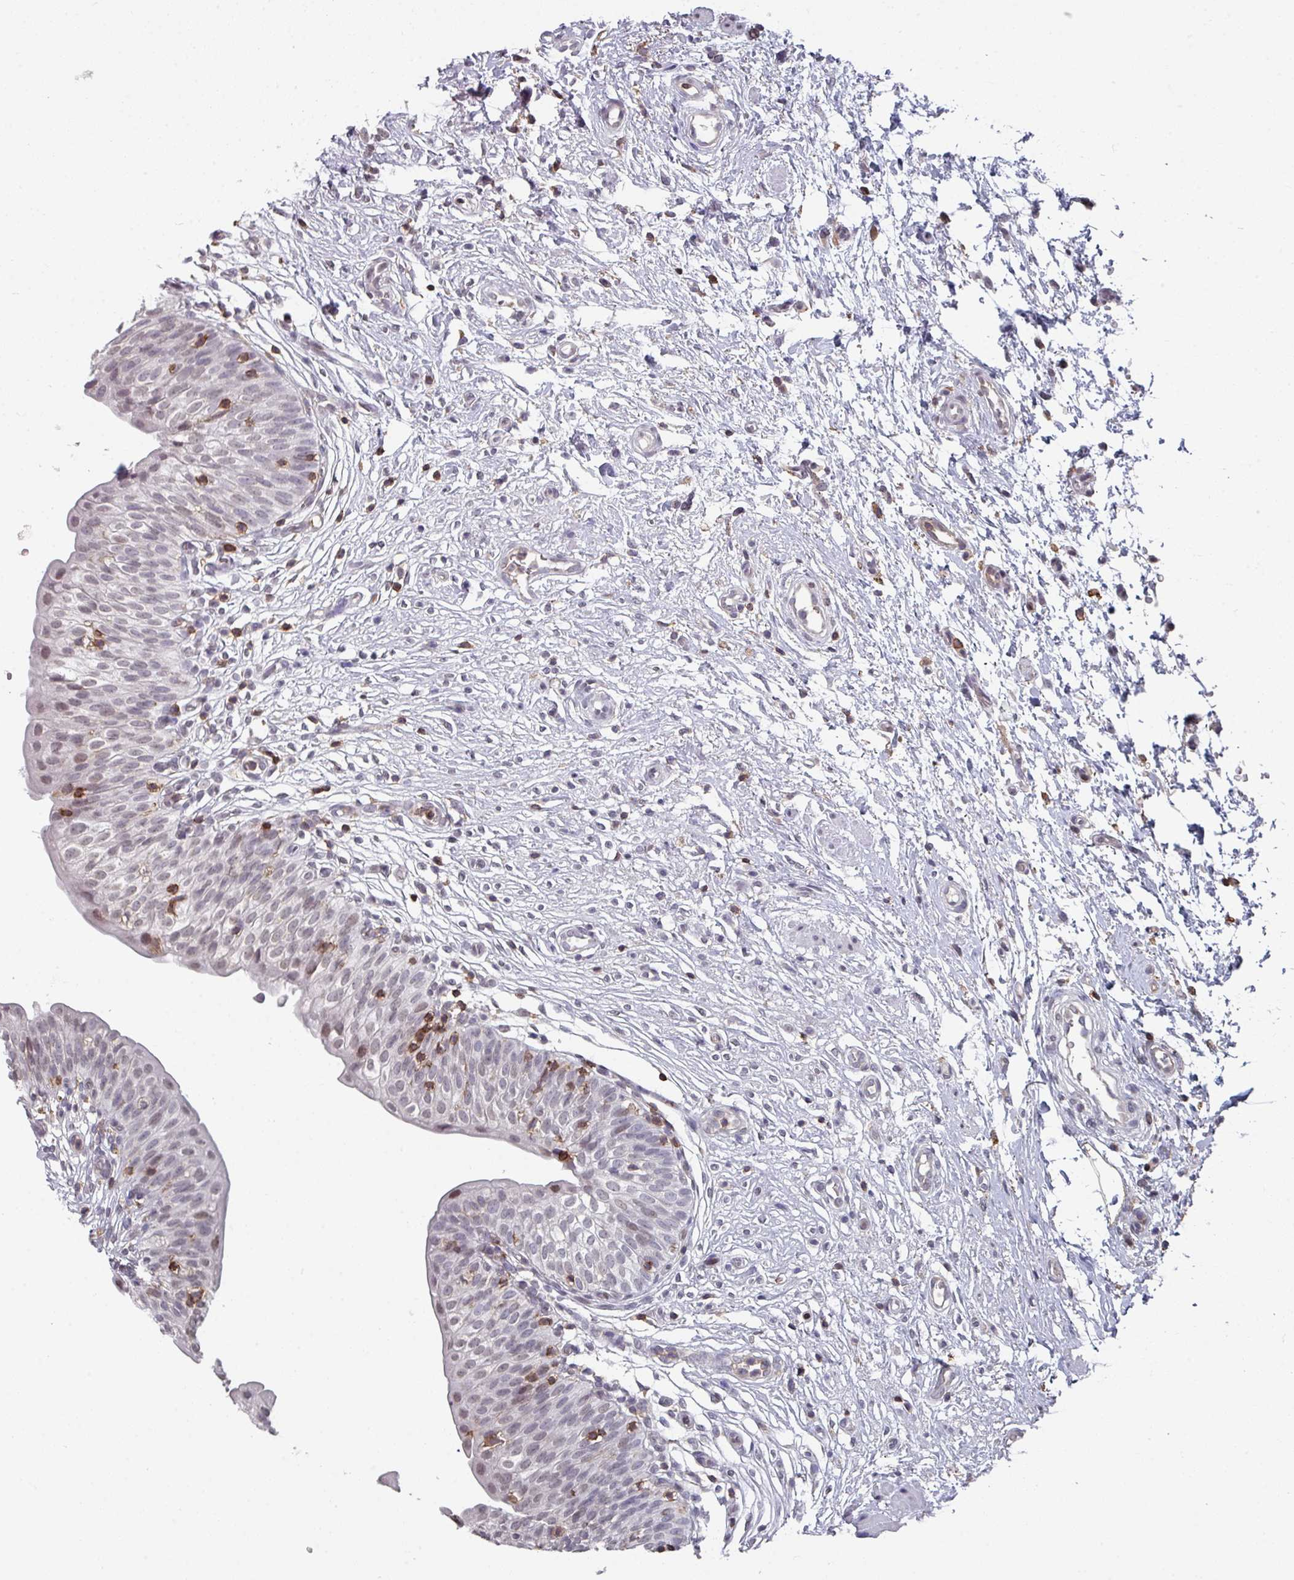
{"staining": {"intensity": "weak", "quantity": "25%-75%", "location": "nuclear"}, "tissue": "urinary bladder", "cell_type": "Urothelial cells", "image_type": "normal", "snomed": [{"axis": "morphology", "description": "Normal tissue, NOS"}, {"axis": "topography", "description": "Urinary bladder"}], "caption": "Protein staining reveals weak nuclear positivity in approximately 25%-75% of urothelial cells in normal urinary bladder. (IHC, brightfield microscopy, high magnification).", "gene": "RASAL3", "patient": {"sex": "male", "age": 55}}